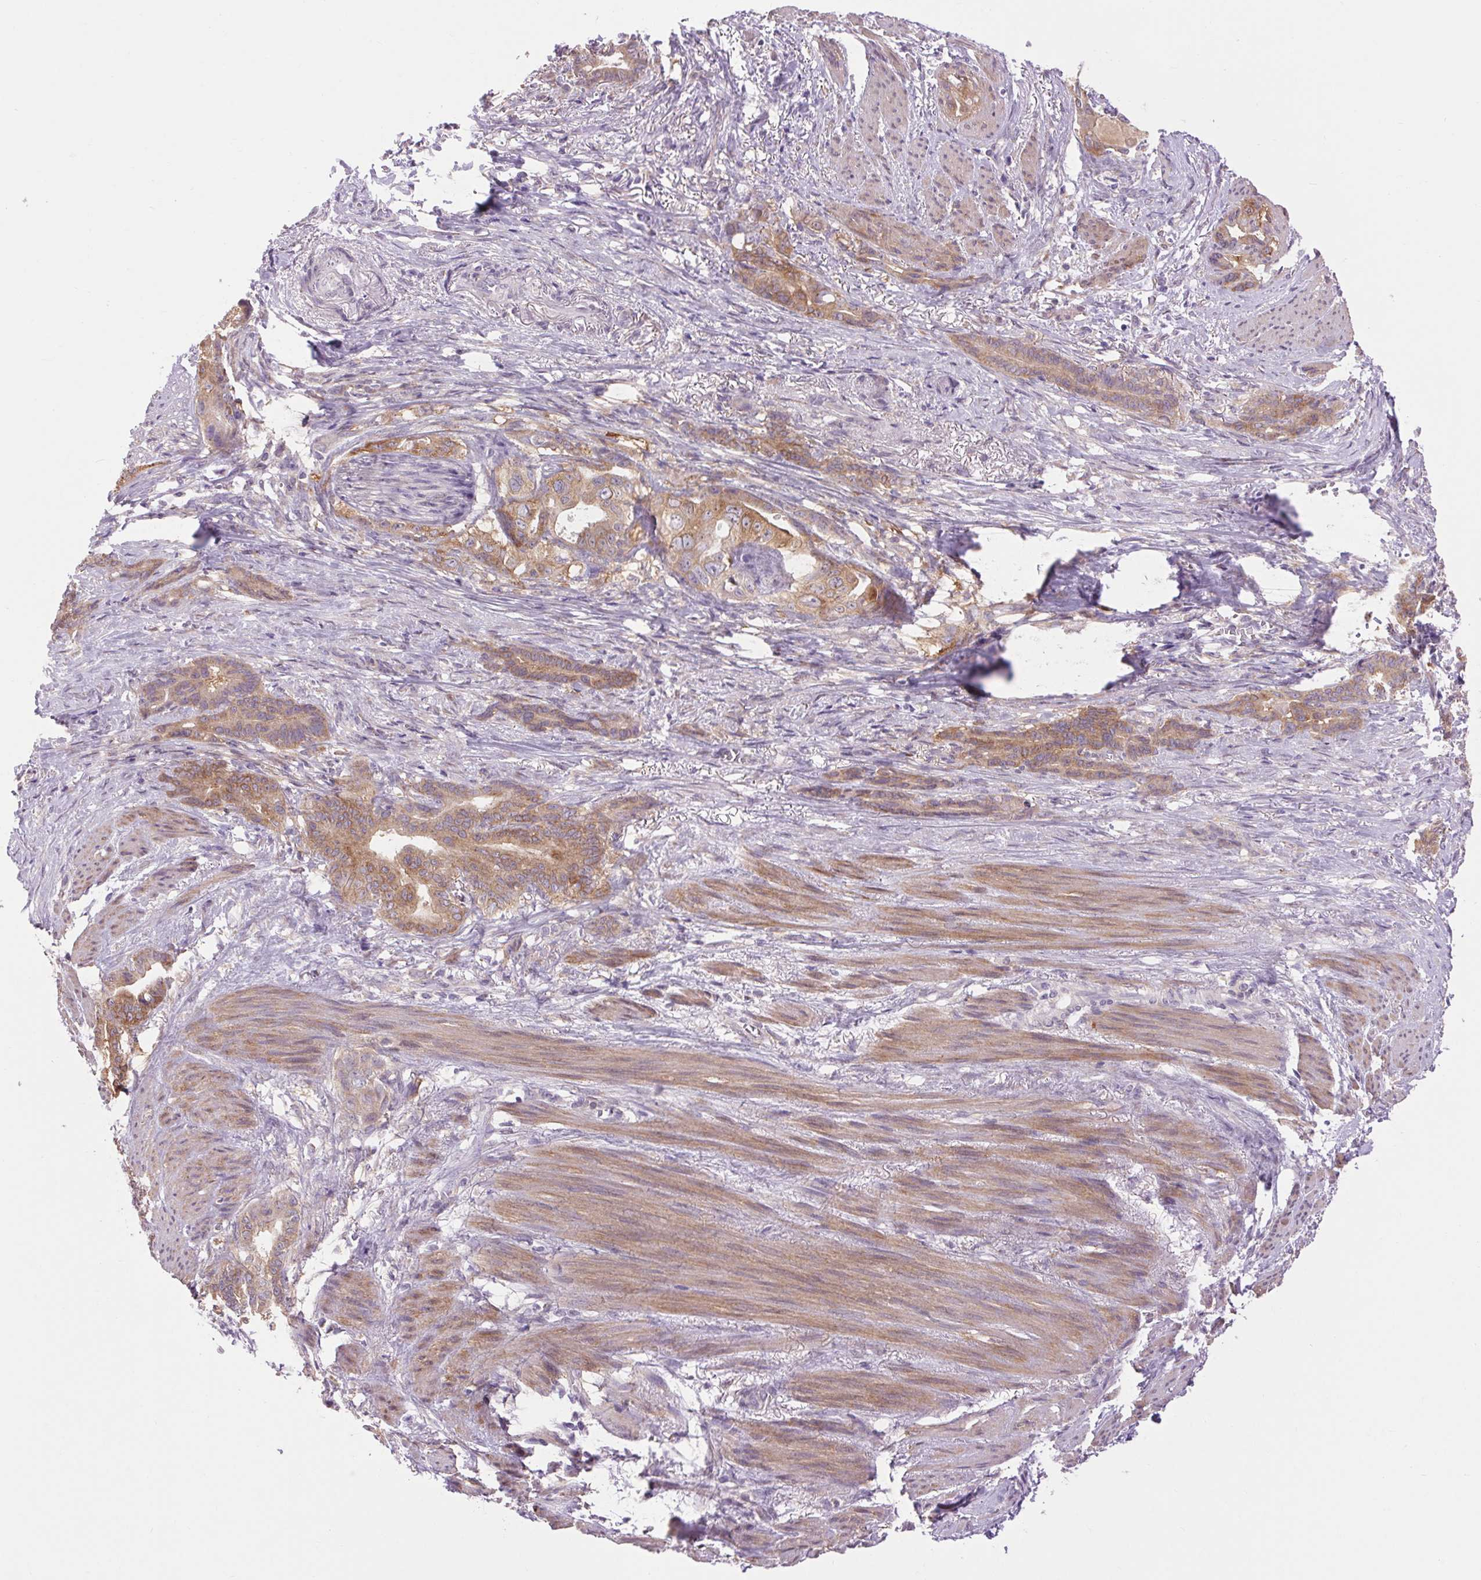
{"staining": {"intensity": "moderate", "quantity": ">75%", "location": "cytoplasmic/membranous"}, "tissue": "stomach cancer", "cell_type": "Tumor cells", "image_type": "cancer", "snomed": [{"axis": "morphology", "description": "Normal tissue, NOS"}, {"axis": "morphology", "description": "Adenocarcinoma, NOS"}, {"axis": "topography", "description": "Esophagus"}, {"axis": "topography", "description": "Stomach, upper"}], "caption": "Protein staining of stomach cancer tissue shows moderate cytoplasmic/membranous expression in about >75% of tumor cells. Ihc stains the protein of interest in brown and the nuclei are stained blue.", "gene": "SOWAHC", "patient": {"sex": "male", "age": 62}}